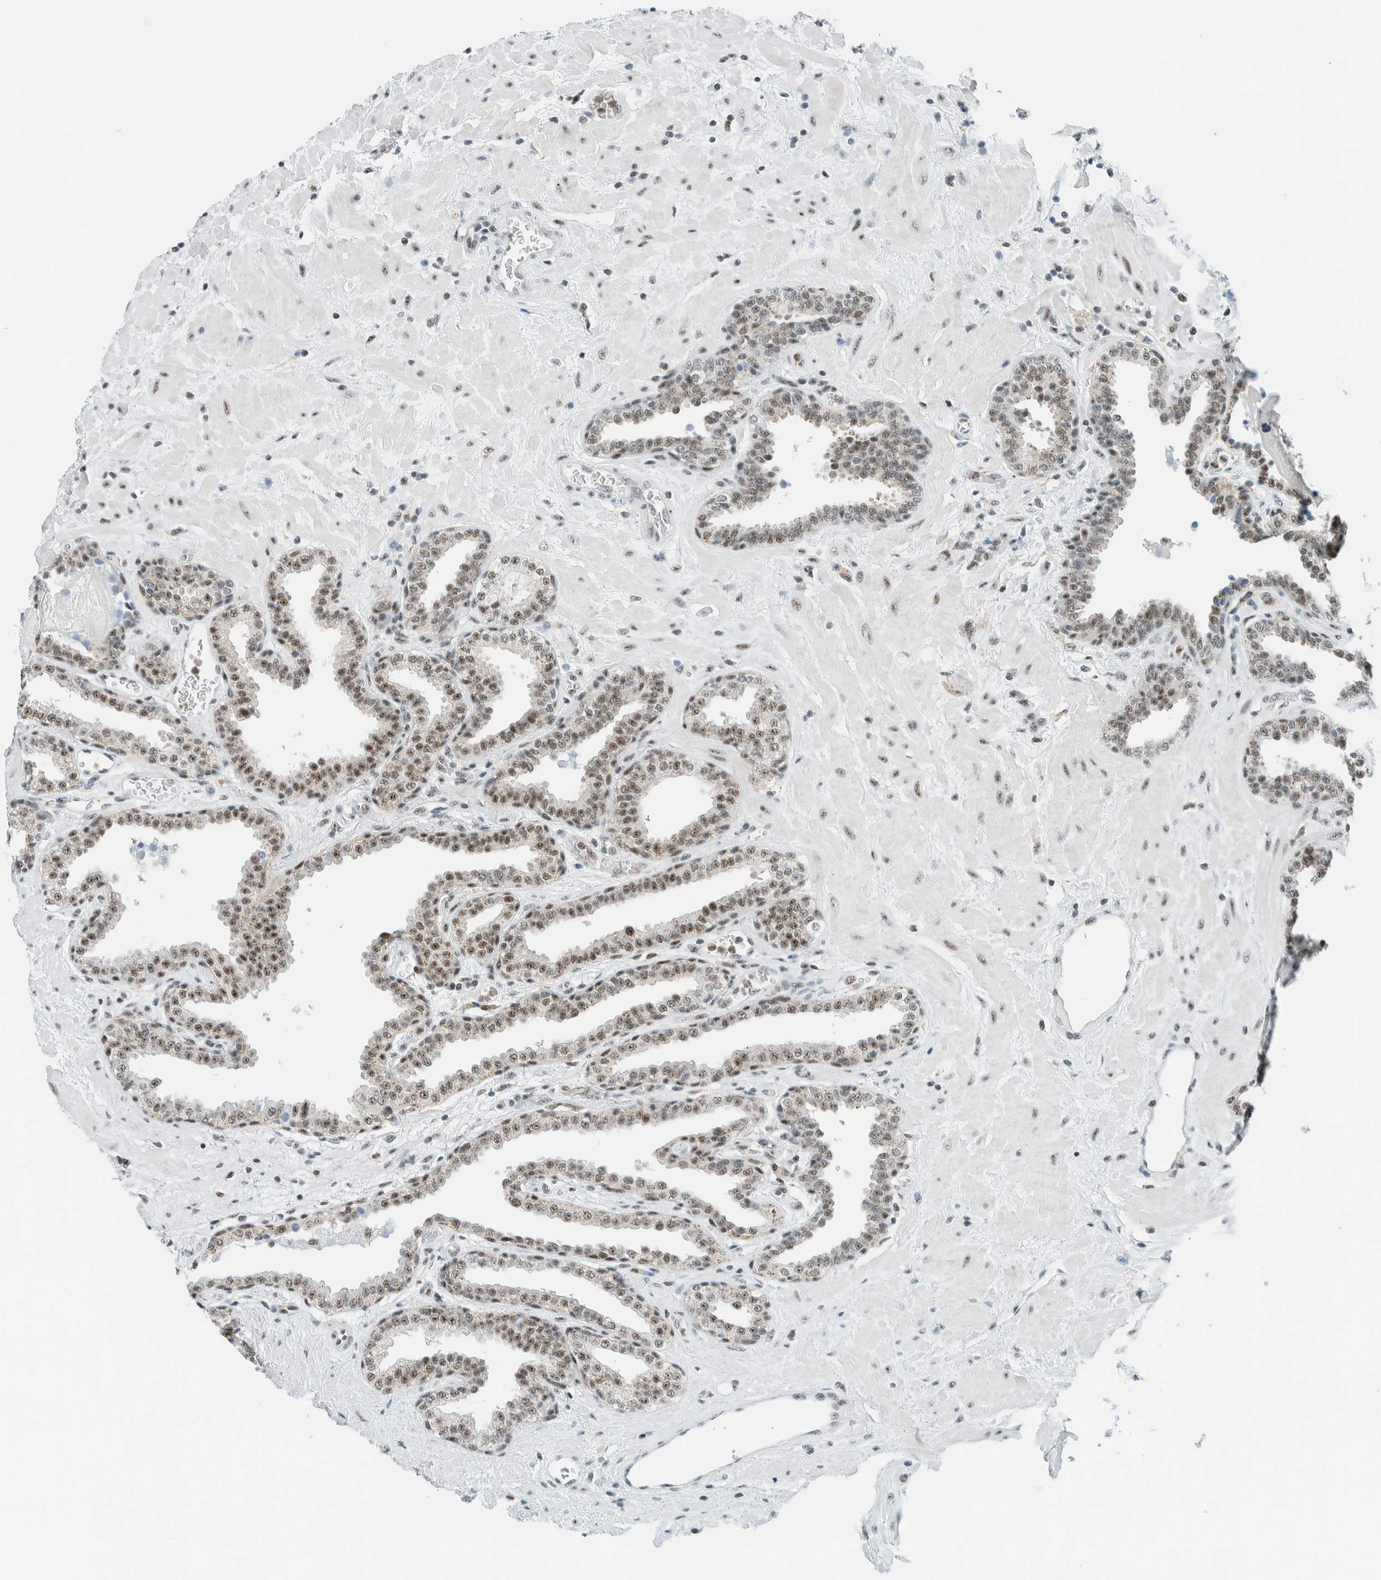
{"staining": {"intensity": "moderate", "quantity": "25%-75%", "location": "nuclear"}, "tissue": "prostate", "cell_type": "Glandular cells", "image_type": "normal", "snomed": [{"axis": "morphology", "description": "Normal tissue, NOS"}, {"axis": "topography", "description": "Prostate"}], "caption": "High-power microscopy captured an immunohistochemistry (IHC) image of normal prostate, revealing moderate nuclear positivity in approximately 25%-75% of glandular cells. Using DAB (3,3'-diaminobenzidine) (brown) and hematoxylin (blue) stains, captured at high magnification using brightfield microscopy.", "gene": "CYSRT1", "patient": {"sex": "male", "age": 51}}